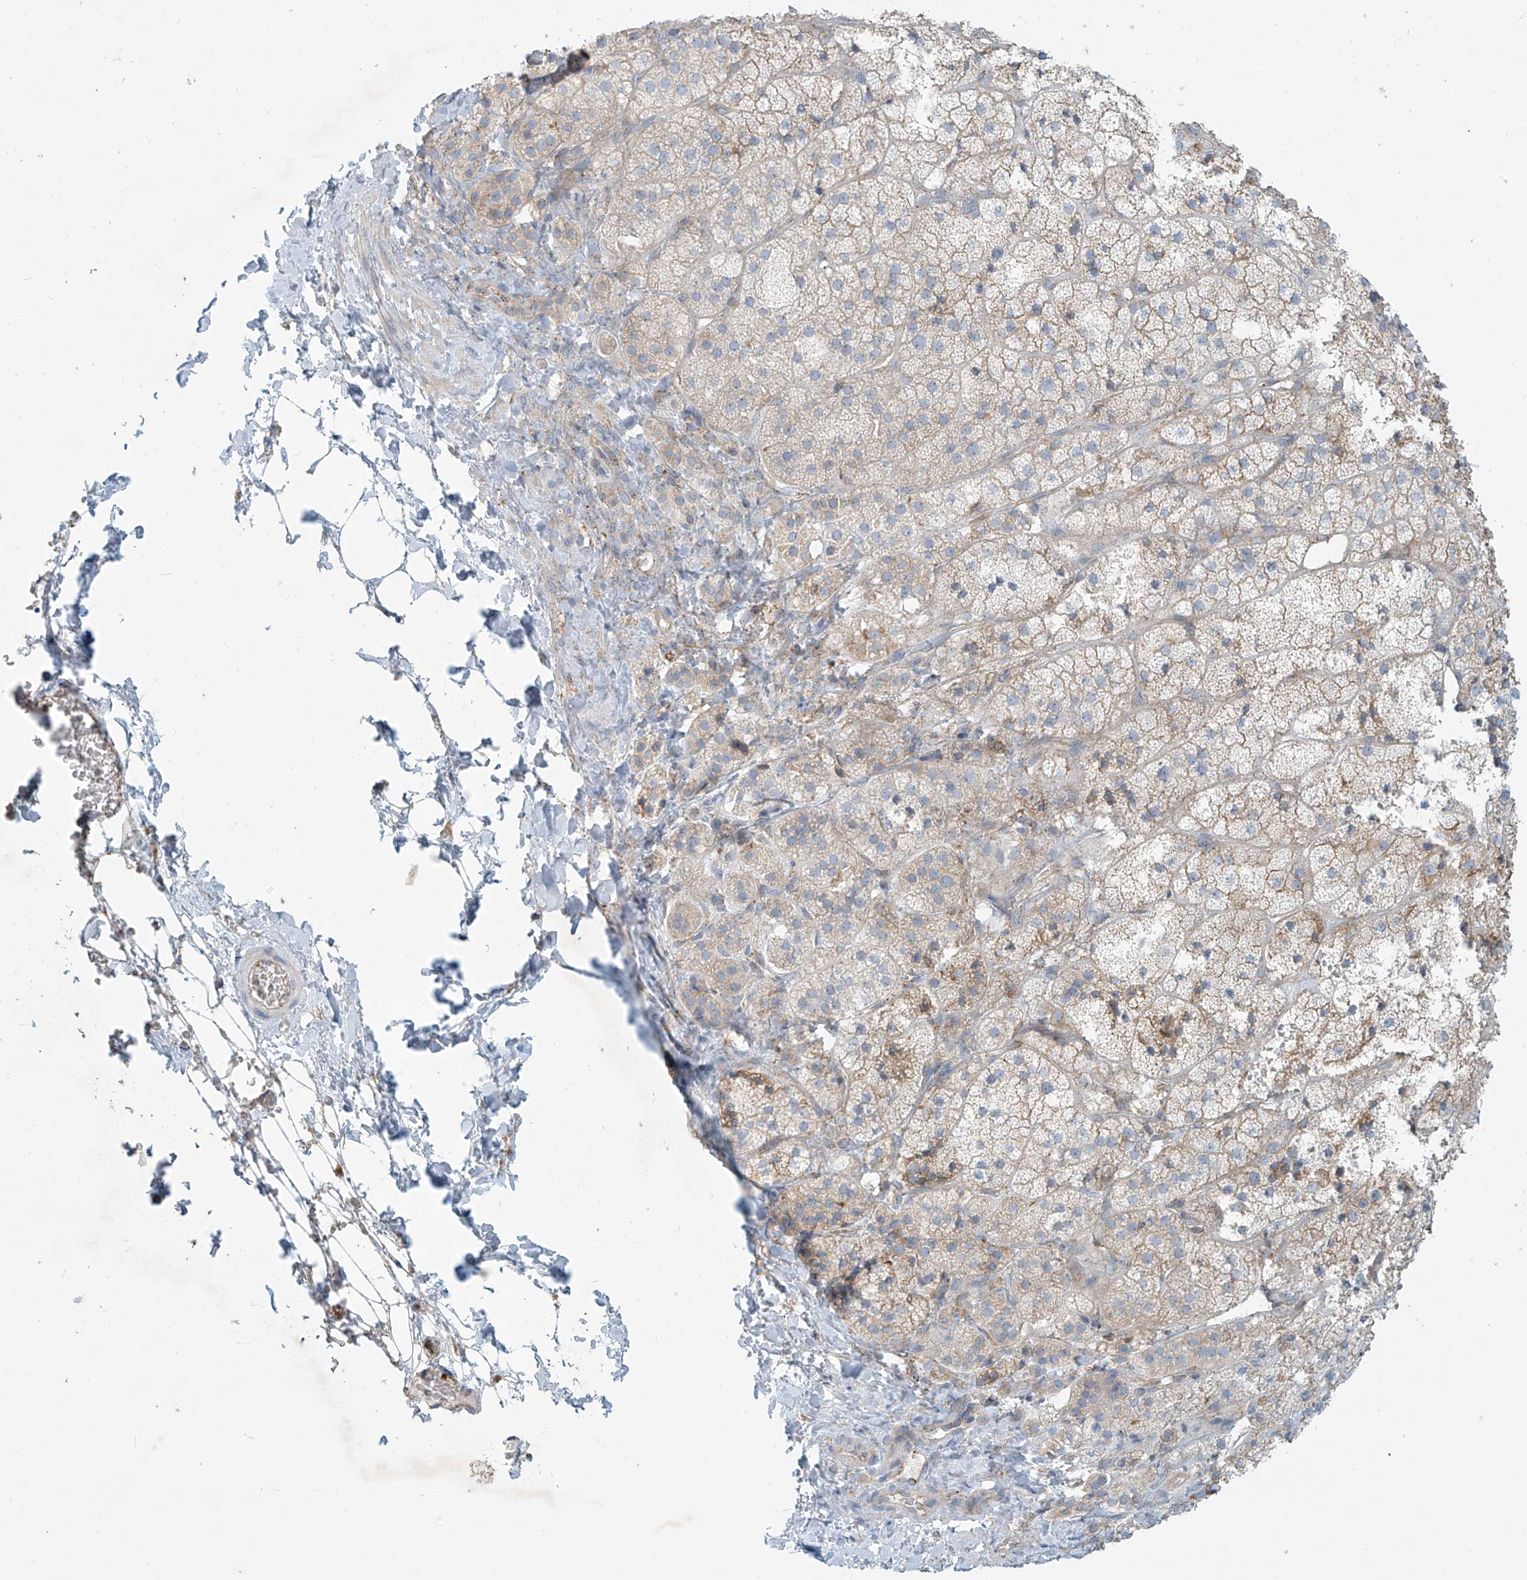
{"staining": {"intensity": "moderate", "quantity": "25%-75%", "location": "cytoplasmic/membranous"}, "tissue": "adrenal gland", "cell_type": "Glandular cells", "image_type": "normal", "snomed": [{"axis": "morphology", "description": "Normal tissue, NOS"}, {"axis": "topography", "description": "Adrenal gland"}], "caption": "Immunohistochemistry histopathology image of benign adrenal gland: adrenal gland stained using IHC displays medium levels of moderate protein expression localized specifically in the cytoplasmic/membranous of glandular cells, appearing as a cytoplasmic/membranous brown color.", "gene": "LZTS3", "patient": {"sex": "female", "age": 44}}